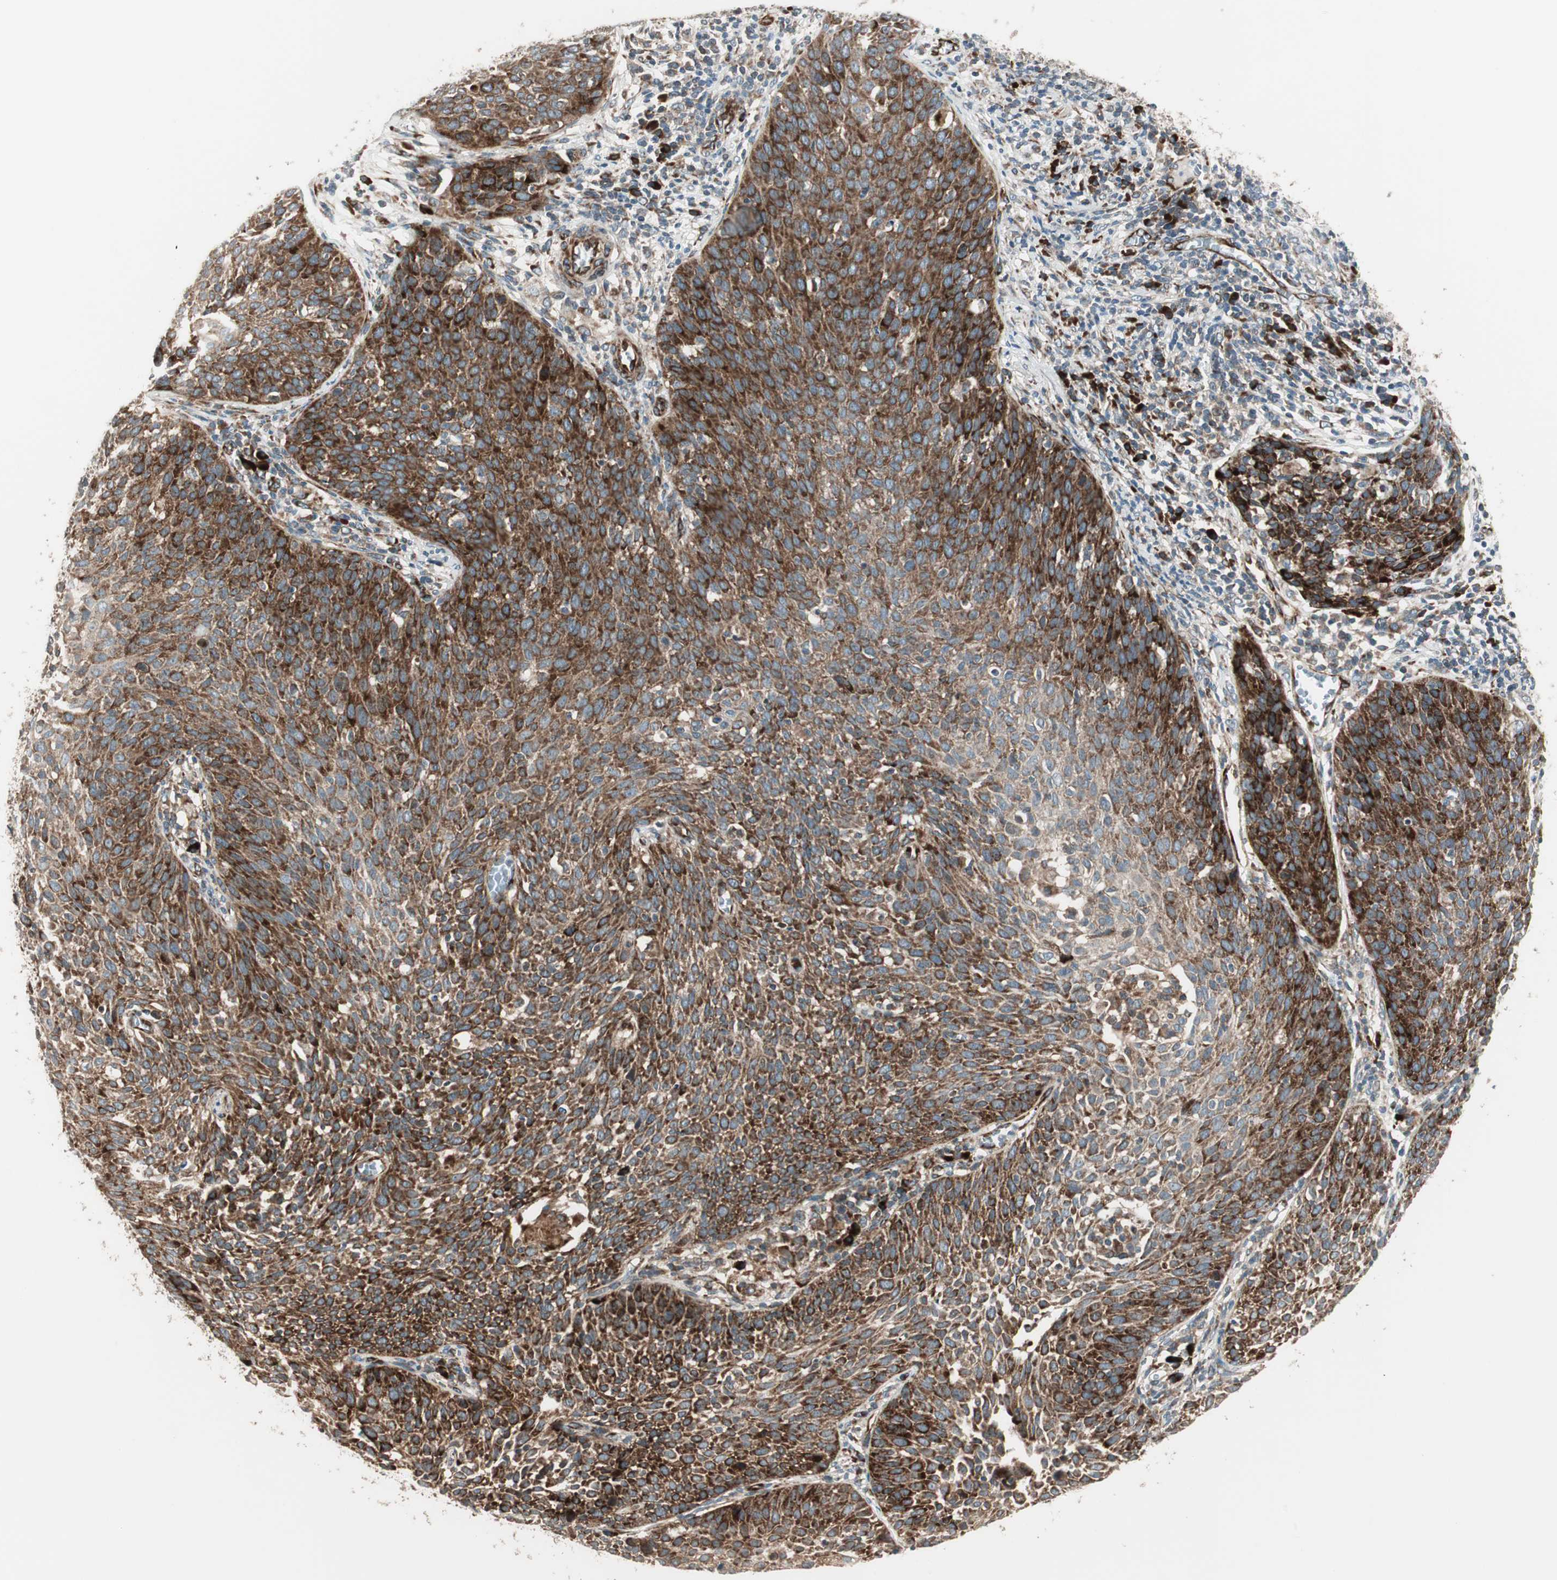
{"staining": {"intensity": "strong", "quantity": ">75%", "location": "cytoplasmic/membranous"}, "tissue": "cervical cancer", "cell_type": "Tumor cells", "image_type": "cancer", "snomed": [{"axis": "morphology", "description": "Squamous cell carcinoma, NOS"}, {"axis": "topography", "description": "Cervix"}], "caption": "Immunohistochemistry (IHC) staining of cervical squamous cell carcinoma, which exhibits high levels of strong cytoplasmic/membranous positivity in about >75% of tumor cells indicating strong cytoplasmic/membranous protein positivity. The staining was performed using DAB (3,3'-diaminobenzidine) (brown) for protein detection and nuclei were counterstained in hematoxylin (blue).", "gene": "PPP2R5E", "patient": {"sex": "female", "age": 38}}